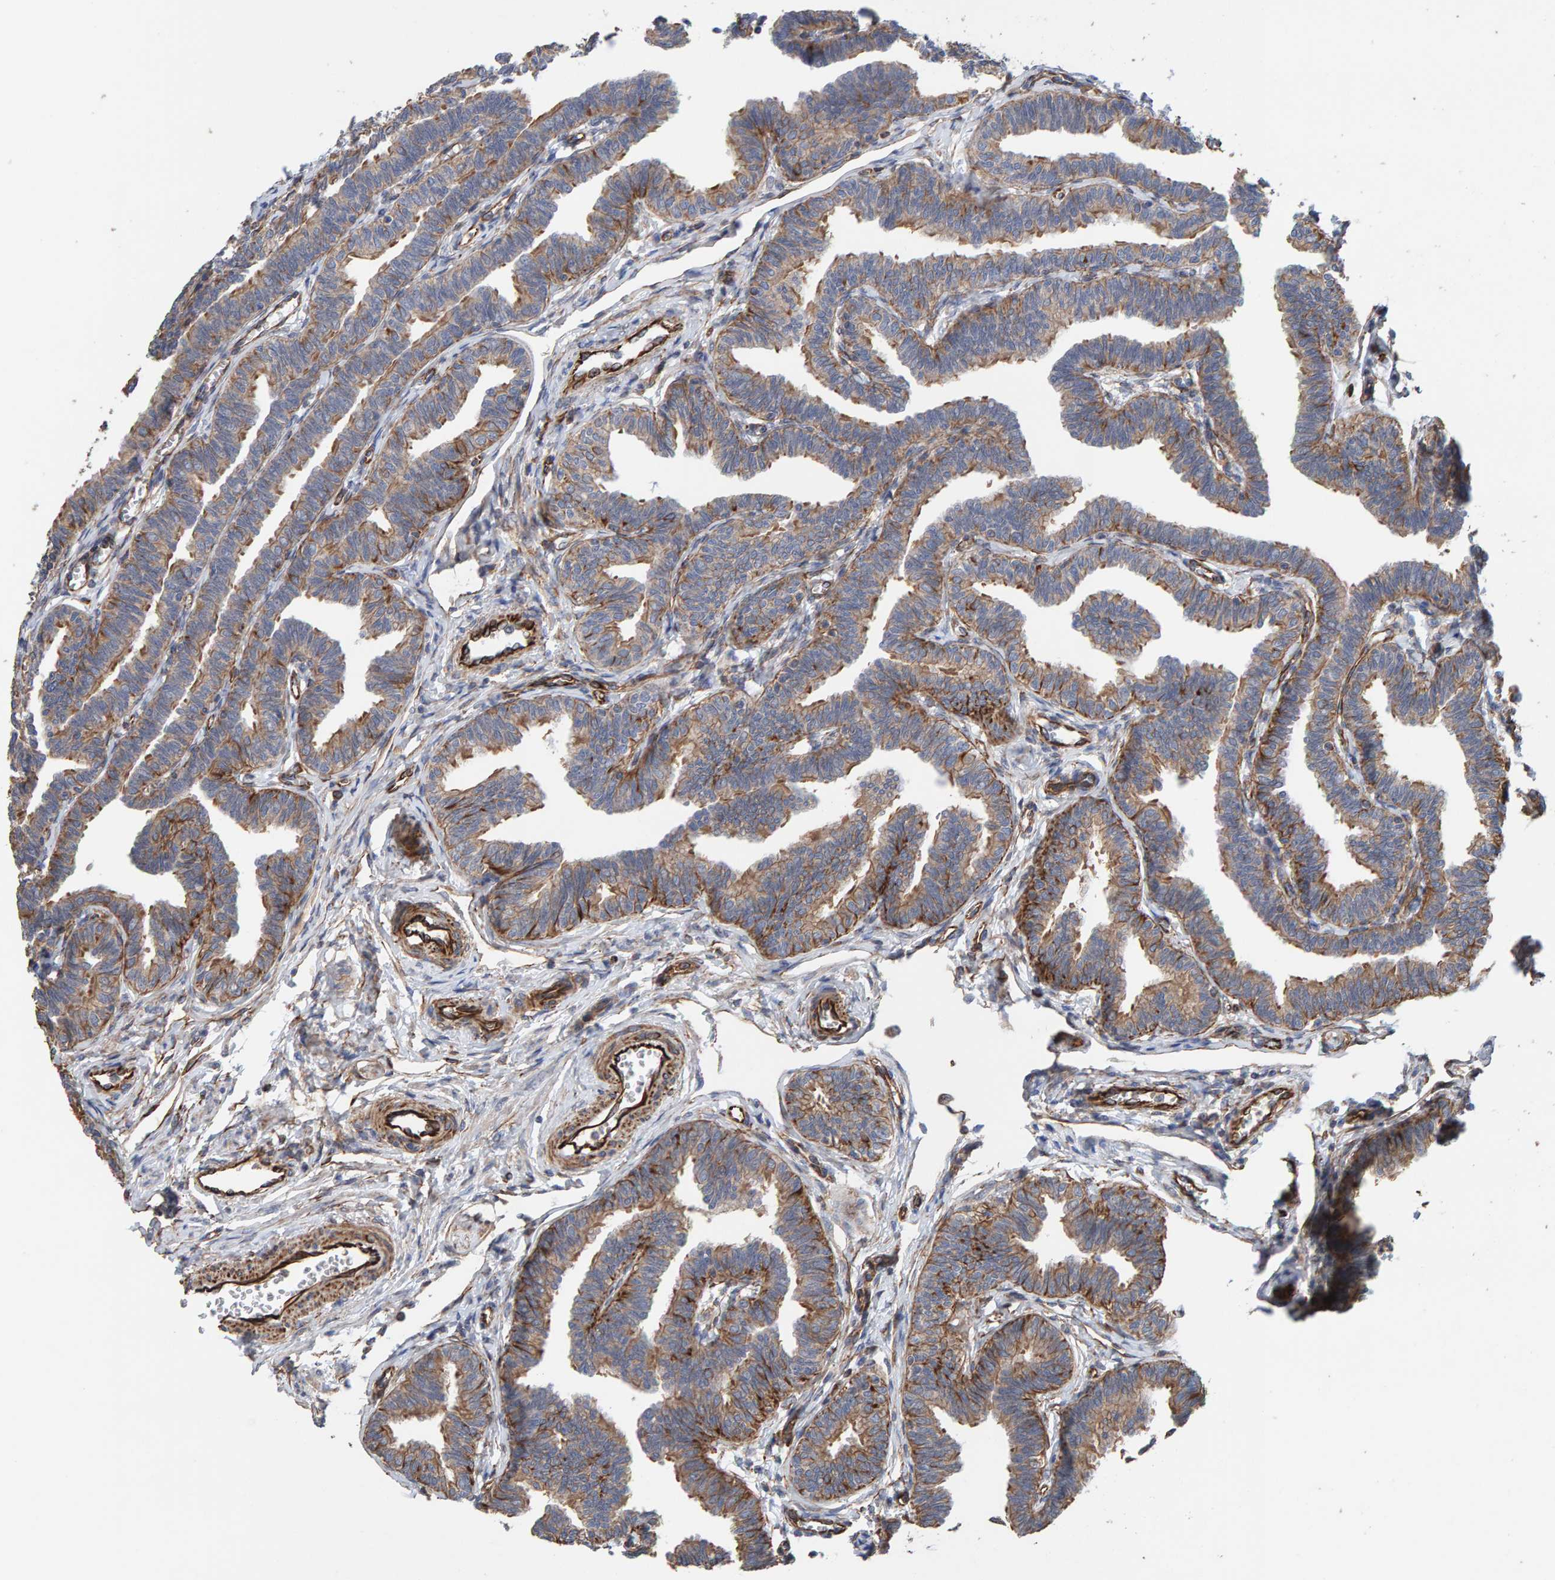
{"staining": {"intensity": "moderate", "quantity": ">75%", "location": "cytoplasmic/membranous"}, "tissue": "fallopian tube", "cell_type": "Glandular cells", "image_type": "normal", "snomed": [{"axis": "morphology", "description": "Normal tissue, NOS"}, {"axis": "topography", "description": "Fallopian tube"}, {"axis": "topography", "description": "Ovary"}], "caption": "Glandular cells demonstrate moderate cytoplasmic/membranous expression in approximately >75% of cells in benign fallopian tube.", "gene": "ZNF347", "patient": {"sex": "female", "age": 23}}